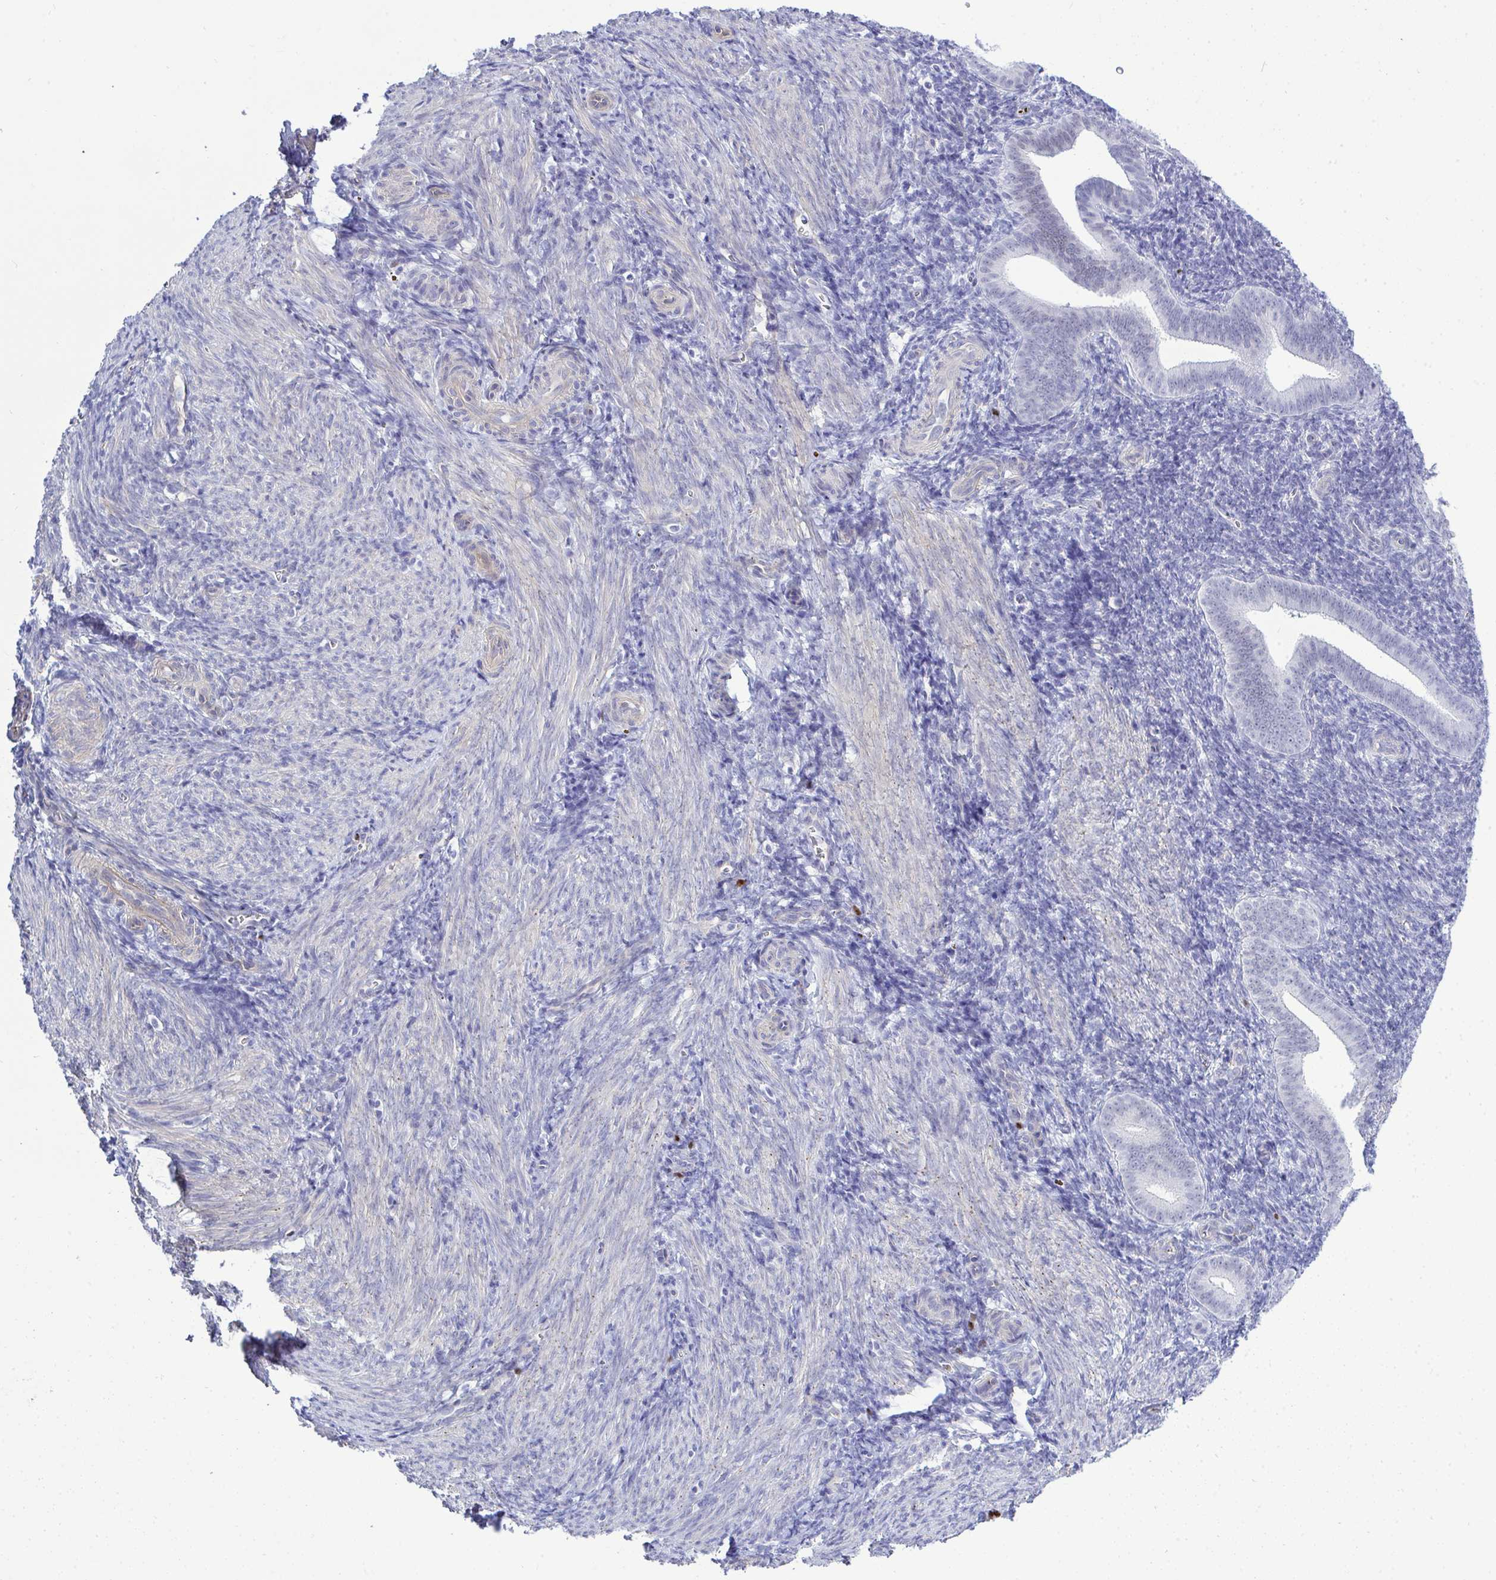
{"staining": {"intensity": "negative", "quantity": "none", "location": "none"}, "tissue": "endometrium", "cell_type": "Cells in endometrial stroma", "image_type": "normal", "snomed": [{"axis": "morphology", "description": "Normal tissue, NOS"}, {"axis": "topography", "description": "Endometrium"}], "caption": "Protein analysis of benign endometrium demonstrates no significant expression in cells in endometrial stroma. (DAB (3,3'-diaminobenzidine) immunohistochemistry visualized using brightfield microscopy, high magnification).", "gene": "SLC25A51", "patient": {"sex": "female", "age": 25}}